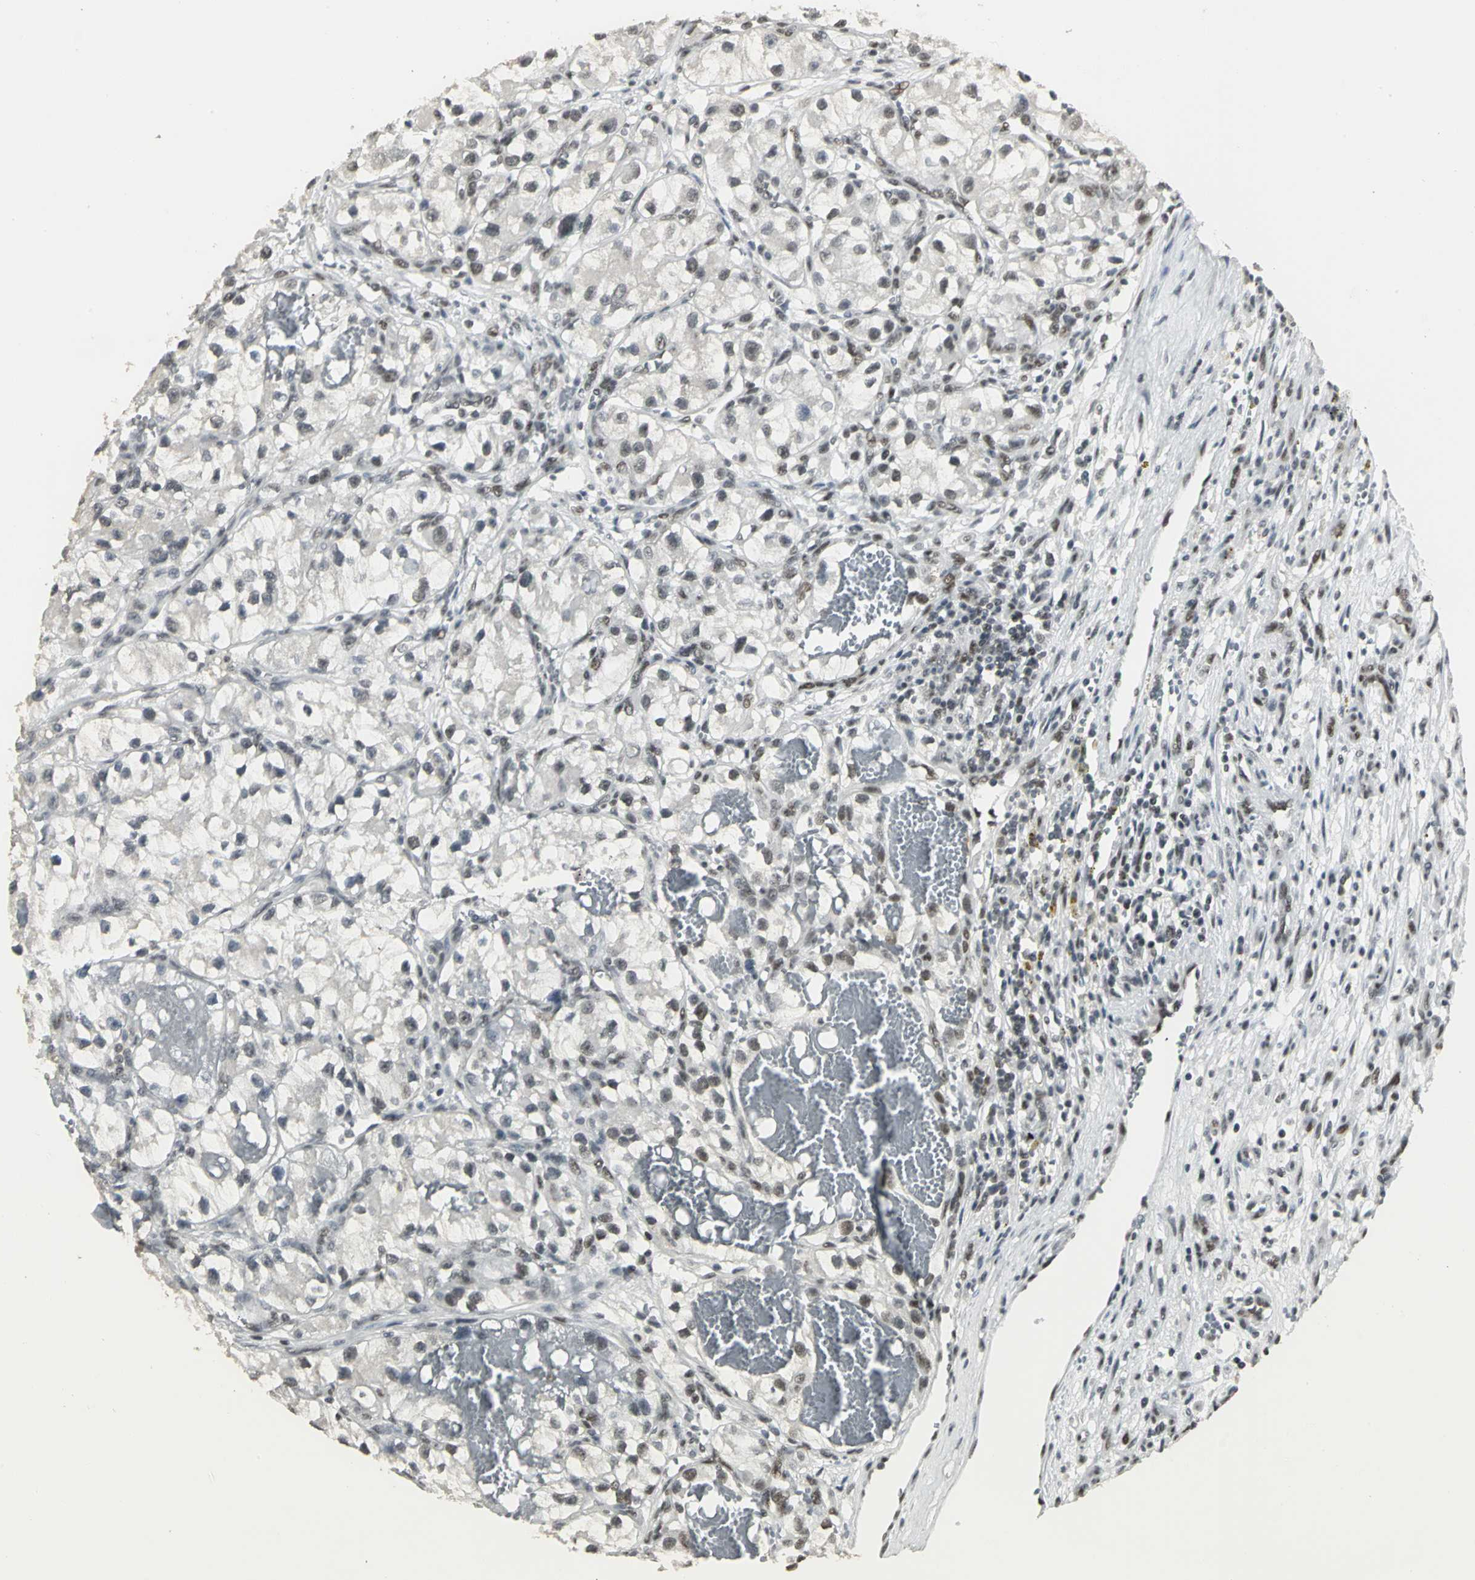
{"staining": {"intensity": "moderate", "quantity": "25%-75%", "location": "nuclear"}, "tissue": "renal cancer", "cell_type": "Tumor cells", "image_type": "cancer", "snomed": [{"axis": "morphology", "description": "Adenocarcinoma, NOS"}, {"axis": "topography", "description": "Kidney"}], "caption": "Renal cancer tissue displays moderate nuclear positivity in about 25%-75% of tumor cells", "gene": "CBX3", "patient": {"sex": "female", "age": 57}}